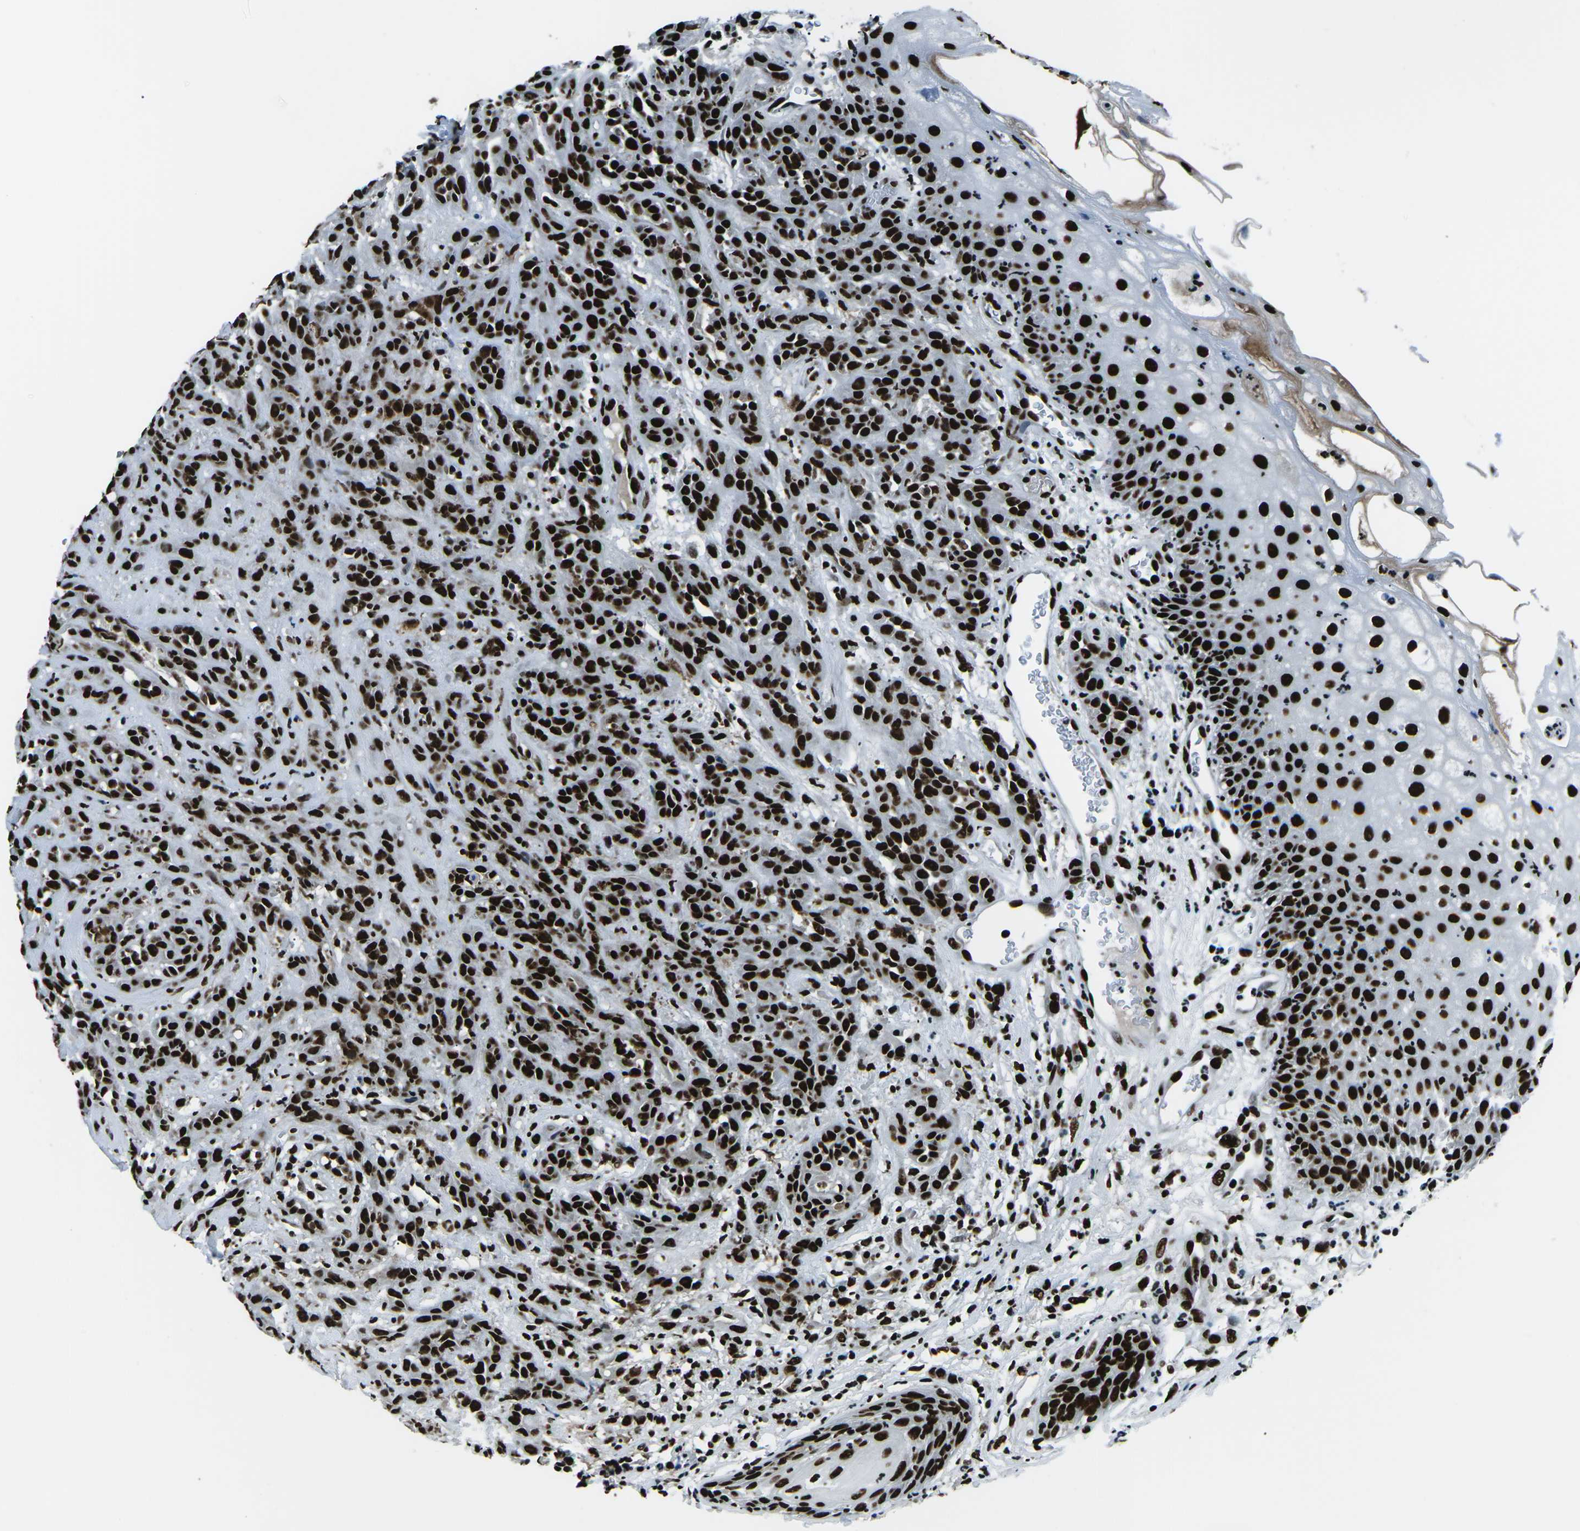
{"staining": {"intensity": "strong", "quantity": ">75%", "location": "nuclear"}, "tissue": "head and neck cancer", "cell_type": "Tumor cells", "image_type": "cancer", "snomed": [{"axis": "morphology", "description": "Normal tissue, NOS"}, {"axis": "morphology", "description": "Squamous cell carcinoma, NOS"}, {"axis": "topography", "description": "Cartilage tissue"}, {"axis": "topography", "description": "Head-Neck"}], "caption": "An image of human head and neck cancer stained for a protein demonstrates strong nuclear brown staining in tumor cells.", "gene": "HNRNPL", "patient": {"sex": "male", "age": 62}}